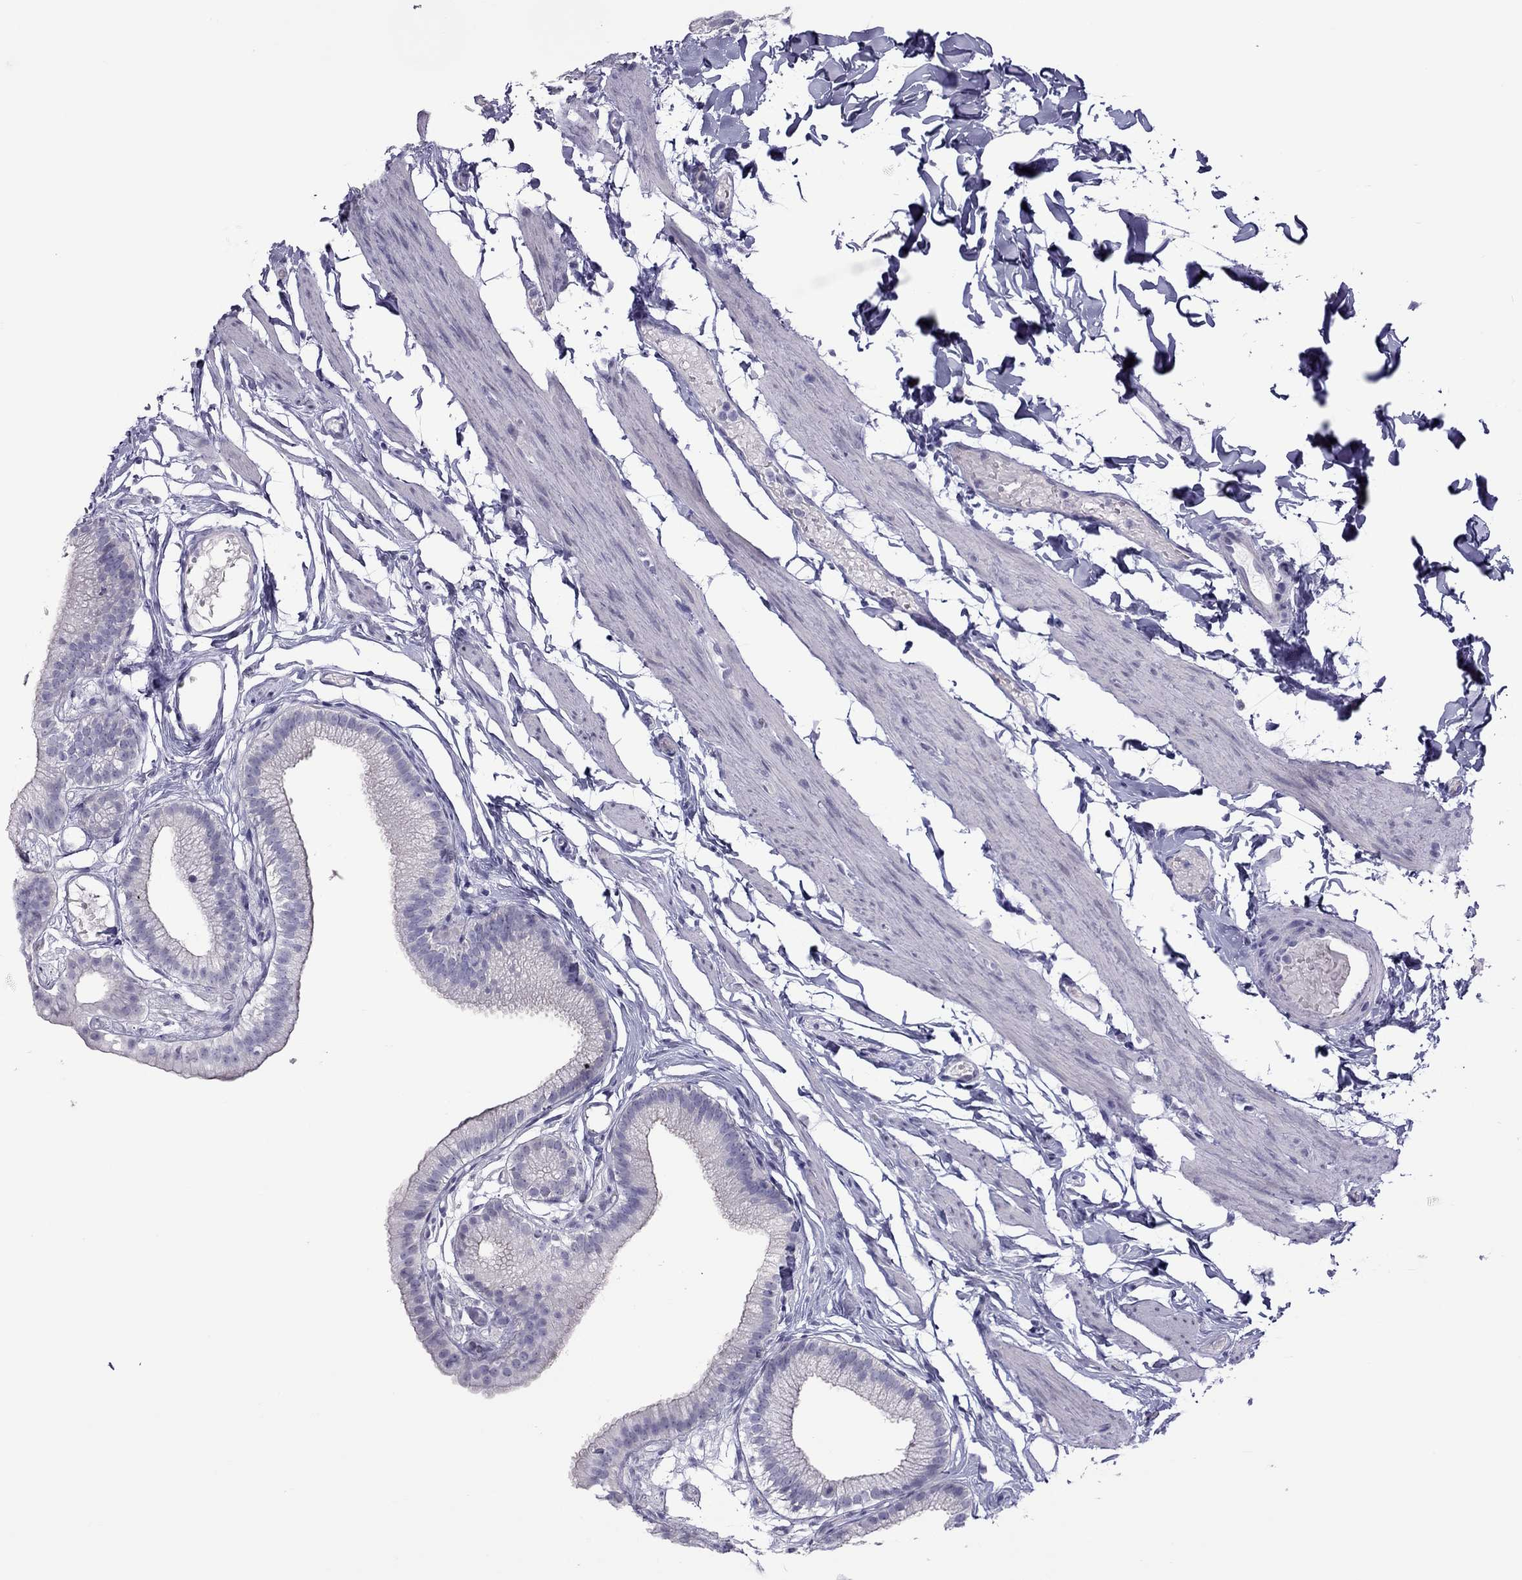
{"staining": {"intensity": "moderate", "quantity": "<25%", "location": "cytoplasmic/membranous"}, "tissue": "gallbladder", "cell_type": "Glandular cells", "image_type": "normal", "snomed": [{"axis": "morphology", "description": "Normal tissue, NOS"}, {"axis": "topography", "description": "Gallbladder"}], "caption": "Gallbladder stained for a protein (brown) shows moderate cytoplasmic/membranous positive expression in approximately <25% of glandular cells.", "gene": "TEX14", "patient": {"sex": "female", "age": 45}}